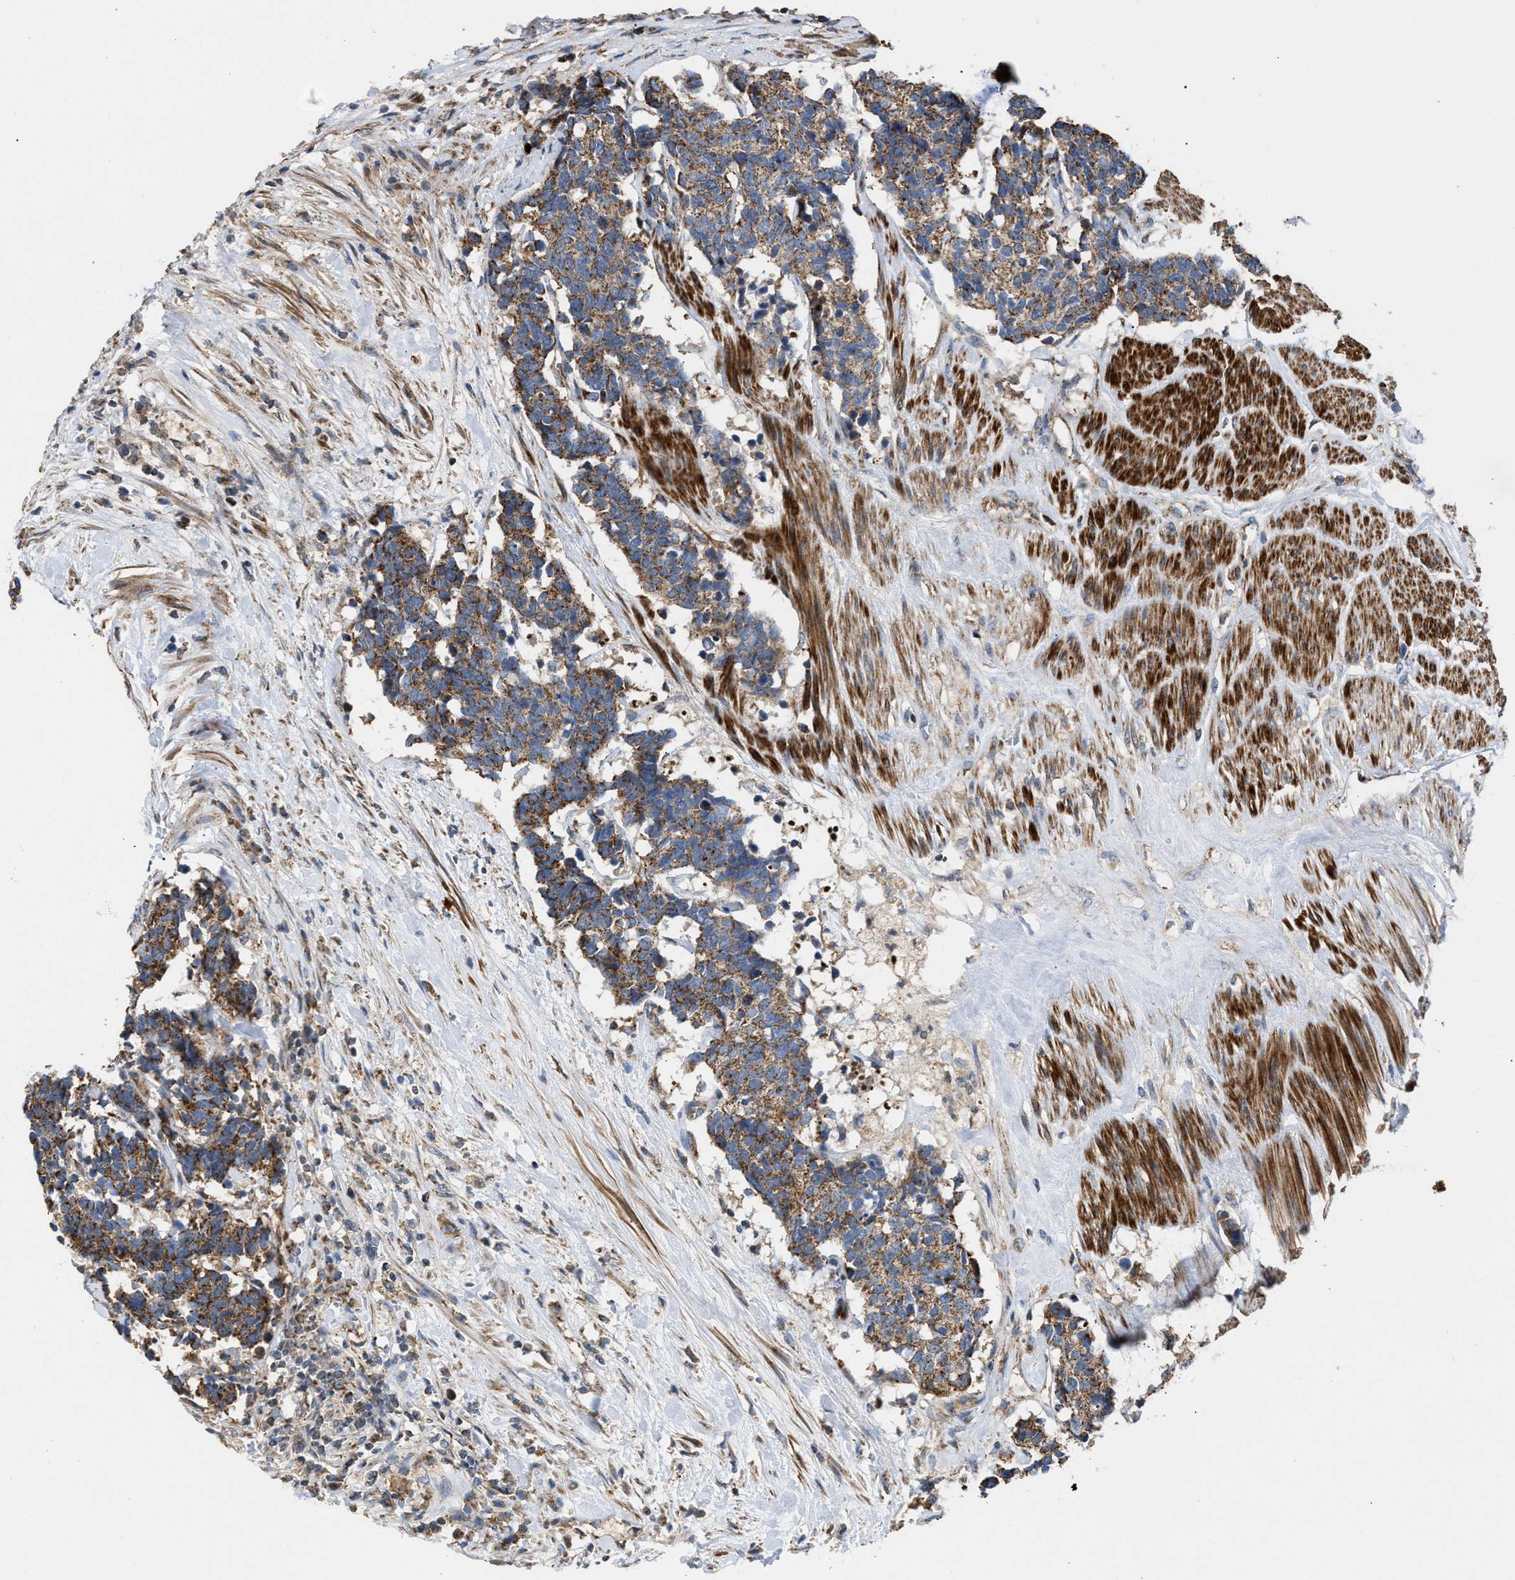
{"staining": {"intensity": "moderate", "quantity": ">75%", "location": "cytoplasmic/membranous"}, "tissue": "carcinoid", "cell_type": "Tumor cells", "image_type": "cancer", "snomed": [{"axis": "morphology", "description": "Carcinoma, NOS"}, {"axis": "morphology", "description": "Carcinoid, malignant, NOS"}, {"axis": "topography", "description": "Urinary bladder"}], "caption": "Protein expression analysis of carcinoid shows moderate cytoplasmic/membranous staining in about >75% of tumor cells.", "gene": "TACO1", "patient": {"sex": "male", "age": 57}}